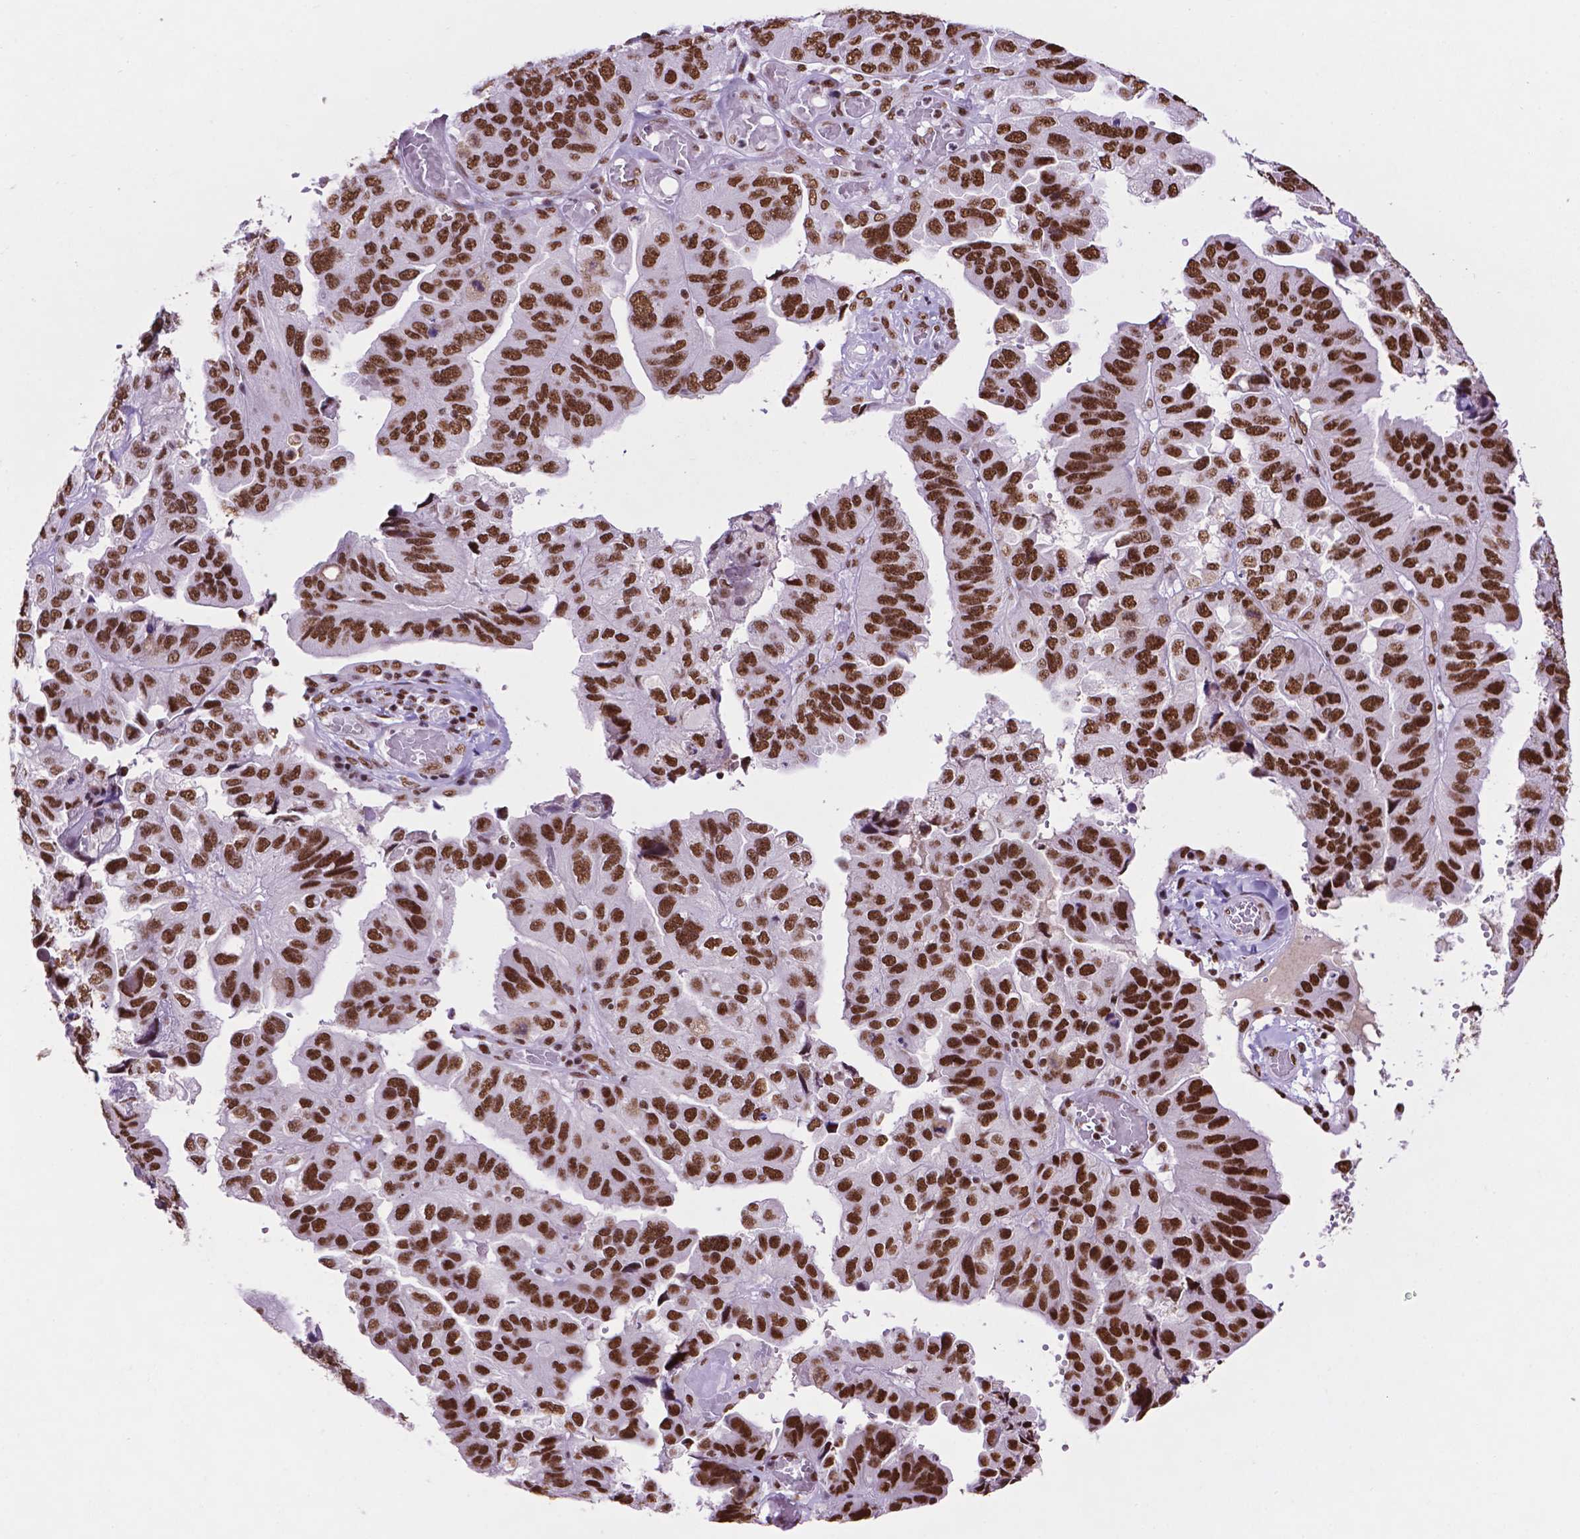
{"staining": {"intensity": "strong", "quantity": ">75%", "location": "nuclear"}, "tissue": "ovarian cancer", "cell_type": "Tumor cells", "image_type": "cancer", "snomed": [{"axis": "morphology", "description": "Cystadenocarcinoma, serous, NOS"}, {"axis": "topography", "description": "Ovary"}], "caption": "Protein expression analysis of human ovarian cancer reveals strong nuclear staining in about >75% of tumor cells.", "gene": "CCAR2", "patient": {"sex": "female", "age": 79}}